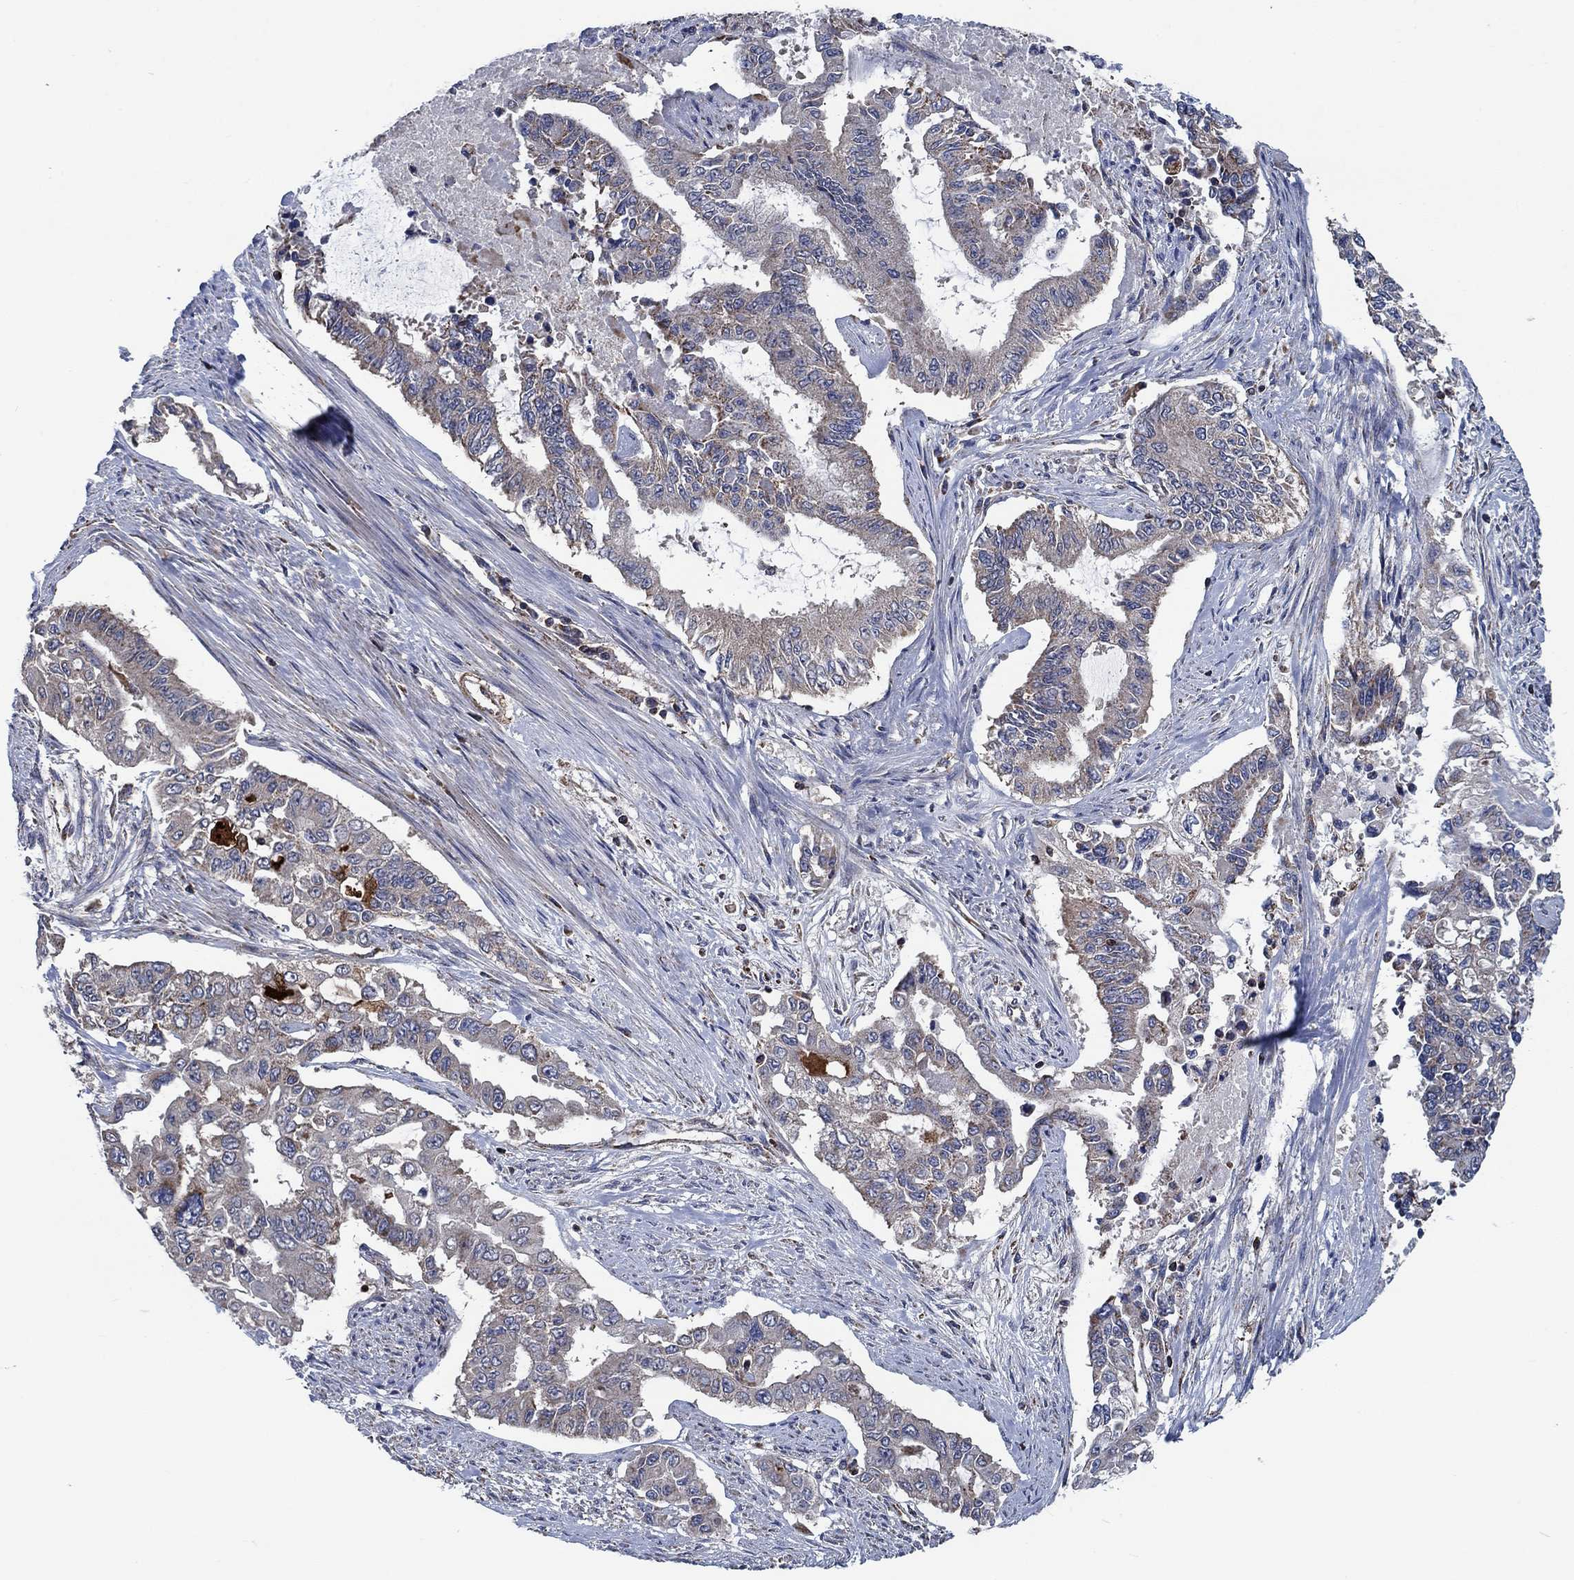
{"staining": {"intensity": "weak", "quantity": "25%-75%", "location": "cytoplasmic/membranous"}, "tissue": "endometrial cancer", "cell_type": "Tumor cells", "image_type": "cancer", "snomed": [{"axis": "morphology", "description": "Adenocarcinoma, NOS"}, {"axis": "topography", "description": "Uterus"}], "caption": "High-power microscopy captured an immunohistochemistry (IHC) histopathology image of endometrial adenocarcinoma, revealing weak cytoplasmic/membranous expression in about 25%-75% of tumor cells.", "gene": "STXBP6", "patient": {"sex": "female", "age": 59}}